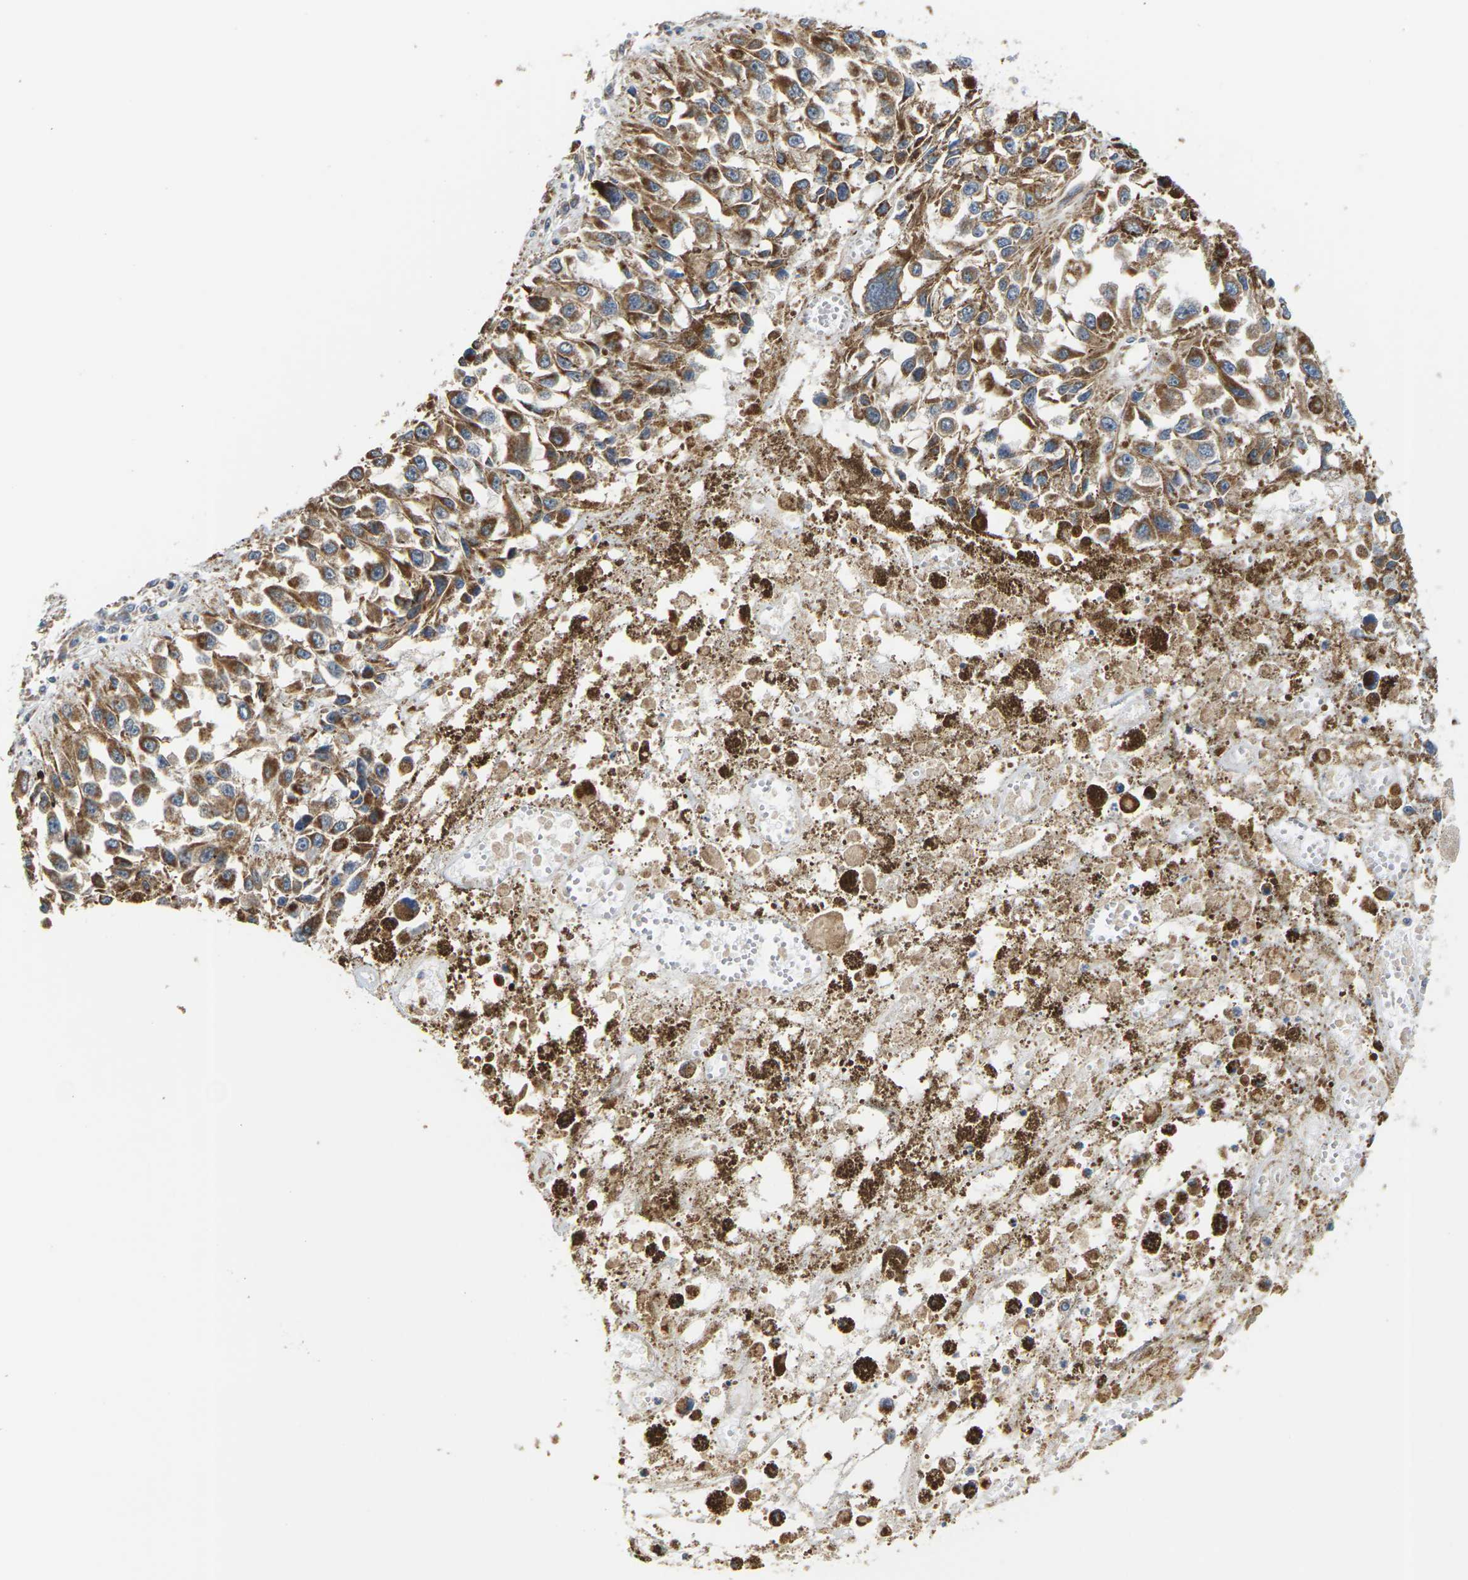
{"staining": {"intensity": "moderate", "quantity": ">75%", "location": "cytoplasmic/membranous"}, "tissue": "melanoma", "cell_type": "Tumor cells", "image_type": "cancer", "snomed": [{"axis": "morphology", "description": "Malignant melanoma, Metastatic site"}, {"axis": "topography", "description": "Lymph node"}], "caption": "The photomicrograph demonstrates immunohistochemical staining of malignant melanoma (metastatic site). There is moderate cytoplasmic/membranous staining is present in about >75% of tumor cells.", "gene": "PCDHB4", "patient": {"sex": "male", "age": 59}}